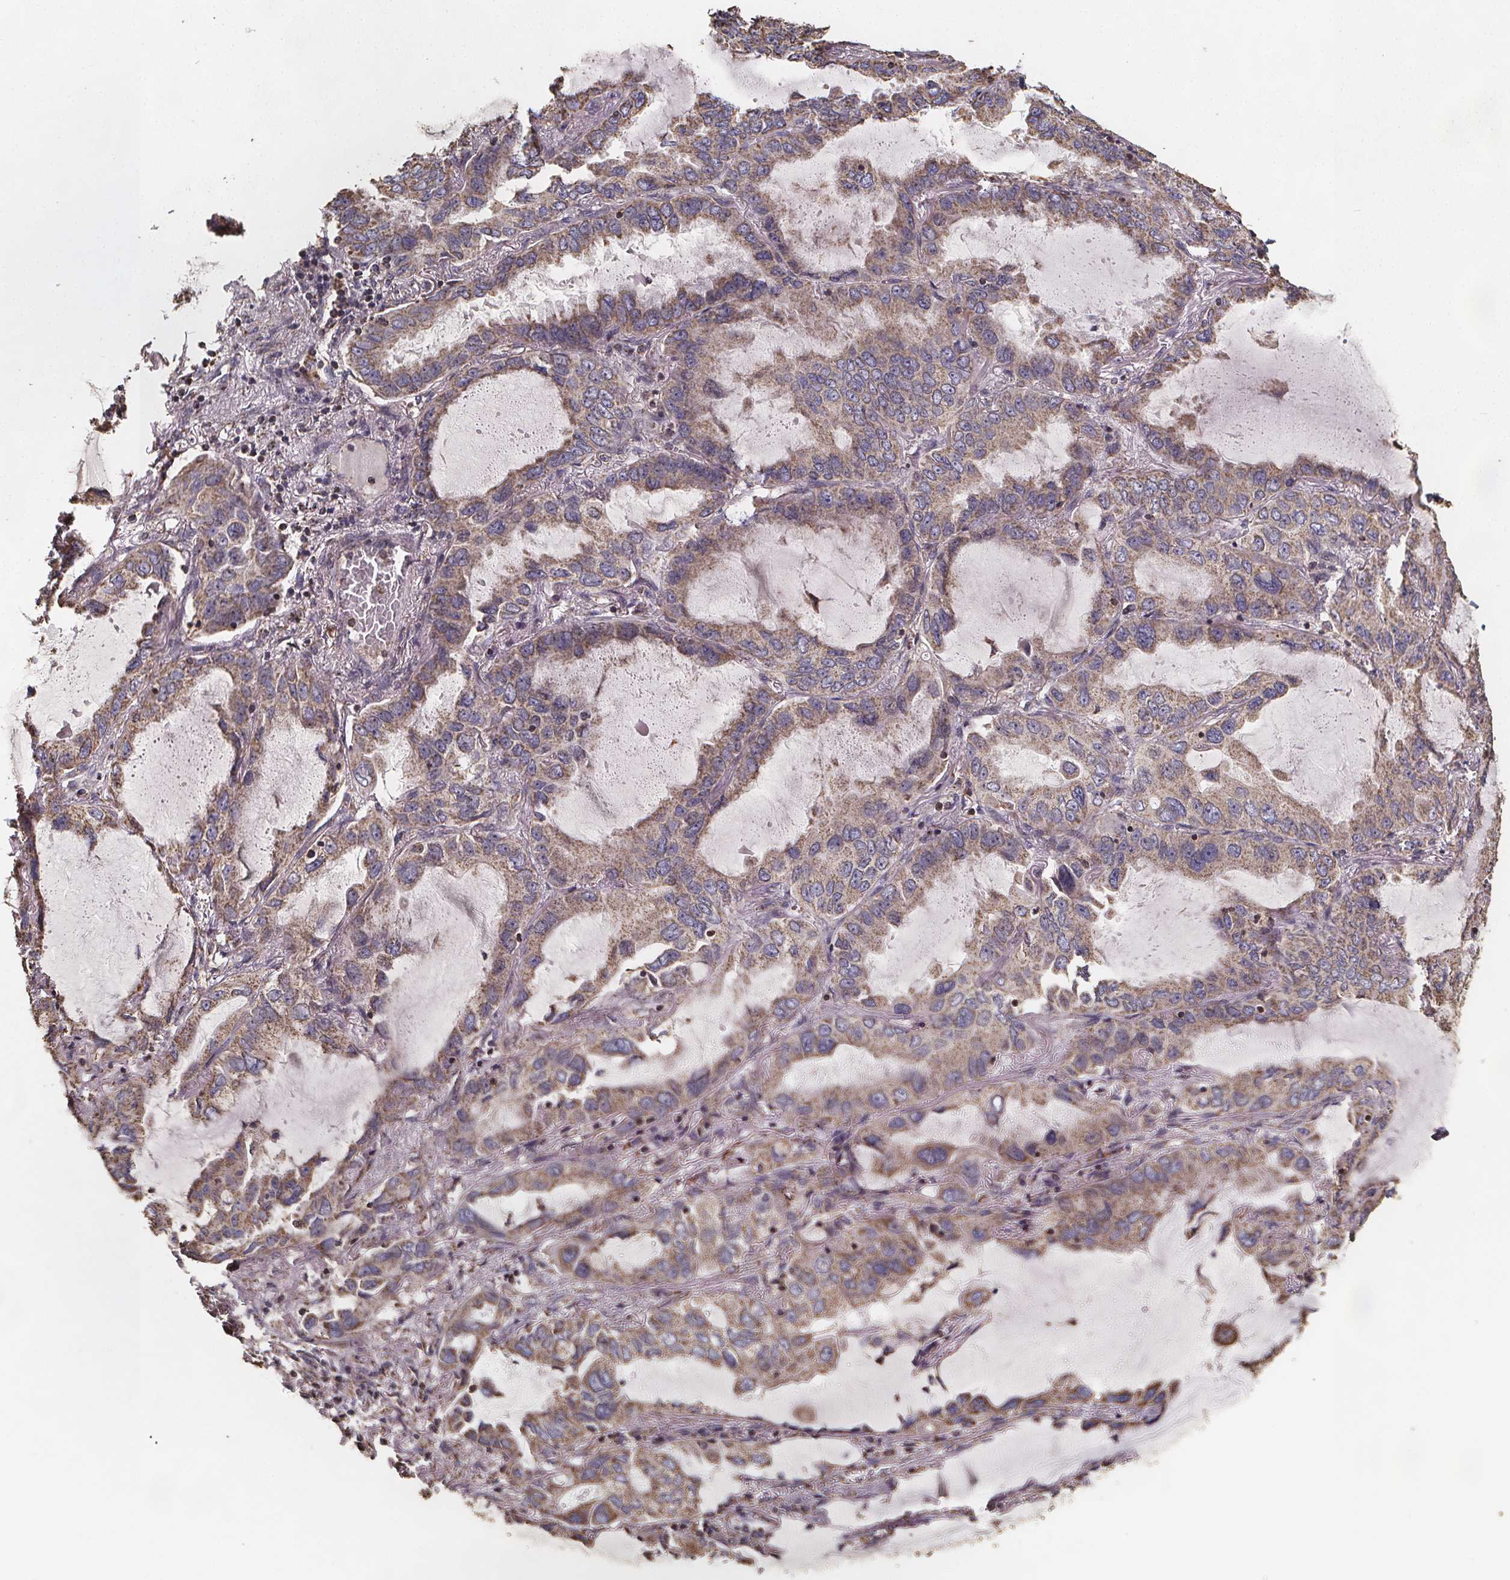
{"staining": {"intensity": "moderate", "quantity": ">75%", "location": "cytoplasmic/membranous"}, "tissue": "lung cancer", "cell_type": "Tumor cells", "image_type": "cancer", "snomed": [{"axis": "morphology", "description": "Adenocarcinoma, NOS"}, {"axis": "topography", "description": "Lung"}], "caption": "Tumor cells demonstrate medium levels of moderate cytoplasmic/membranous expression in approximately >75% of cells in human lung cancer.", "gene": "SLC35D2", "patient": {"sex": "male", "age": 64}}